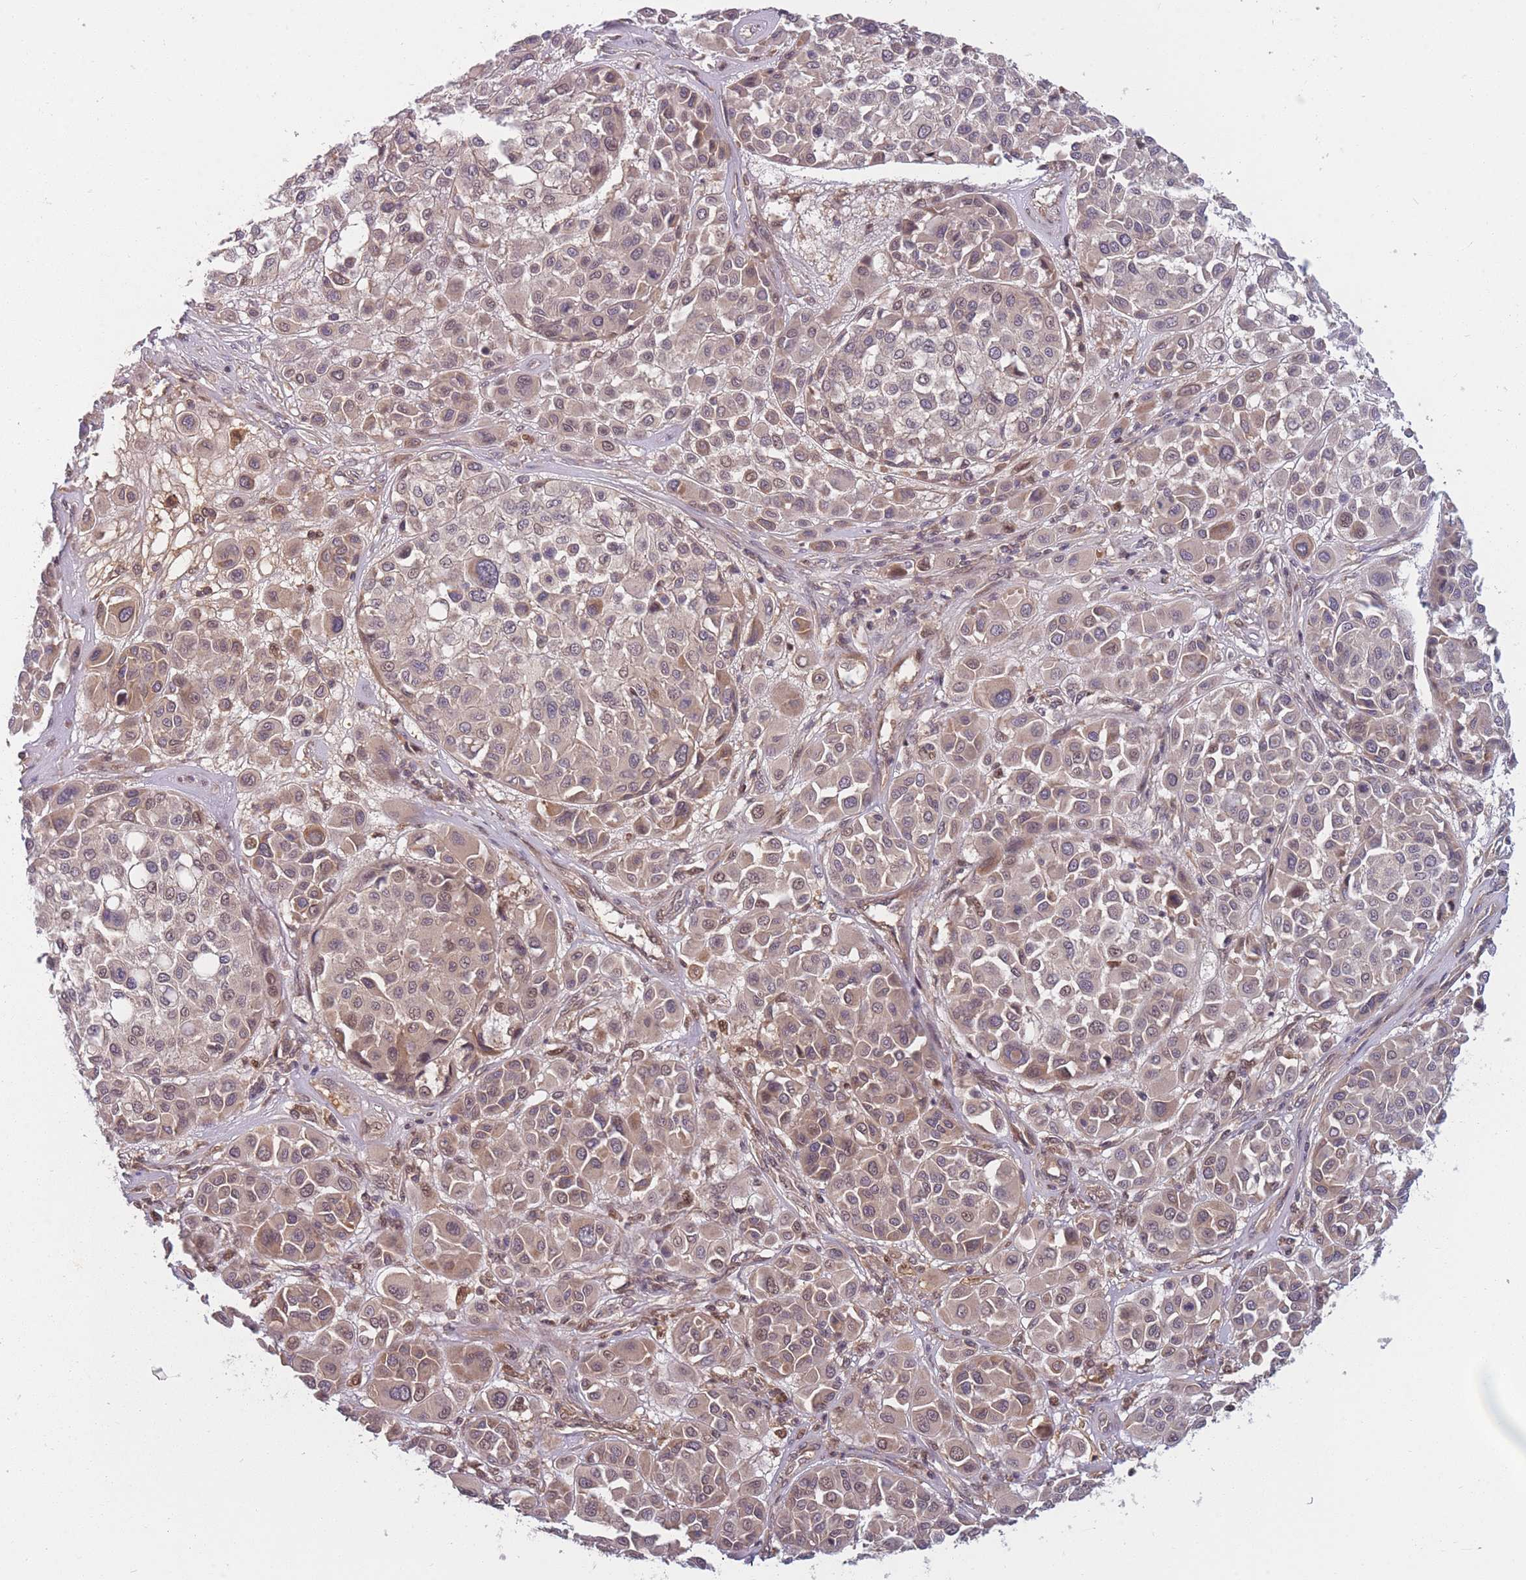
{"staining": {"intensity": "moderate", "quantity": ">75%", "location": "cytoplasmic/membranous,nuclear"}, "tissue": "melanoma", "cell_type": "Tumor cells", "image_type": "cancer", "snomed": [{"axis": "morphology", "description": "Malignant melanoma, Metastatic site"}, {"axis": "topography", "description": "Soft tissue"}], "caption": "Protein positivity by IHC displays moderate cytoplasmic/membranous and nuclear positivity in about >75% of tumor cells in malignant melanoma (metastatic site).", "gene": "FAM153A", "patient": {"sex": "male", "age": 41}}